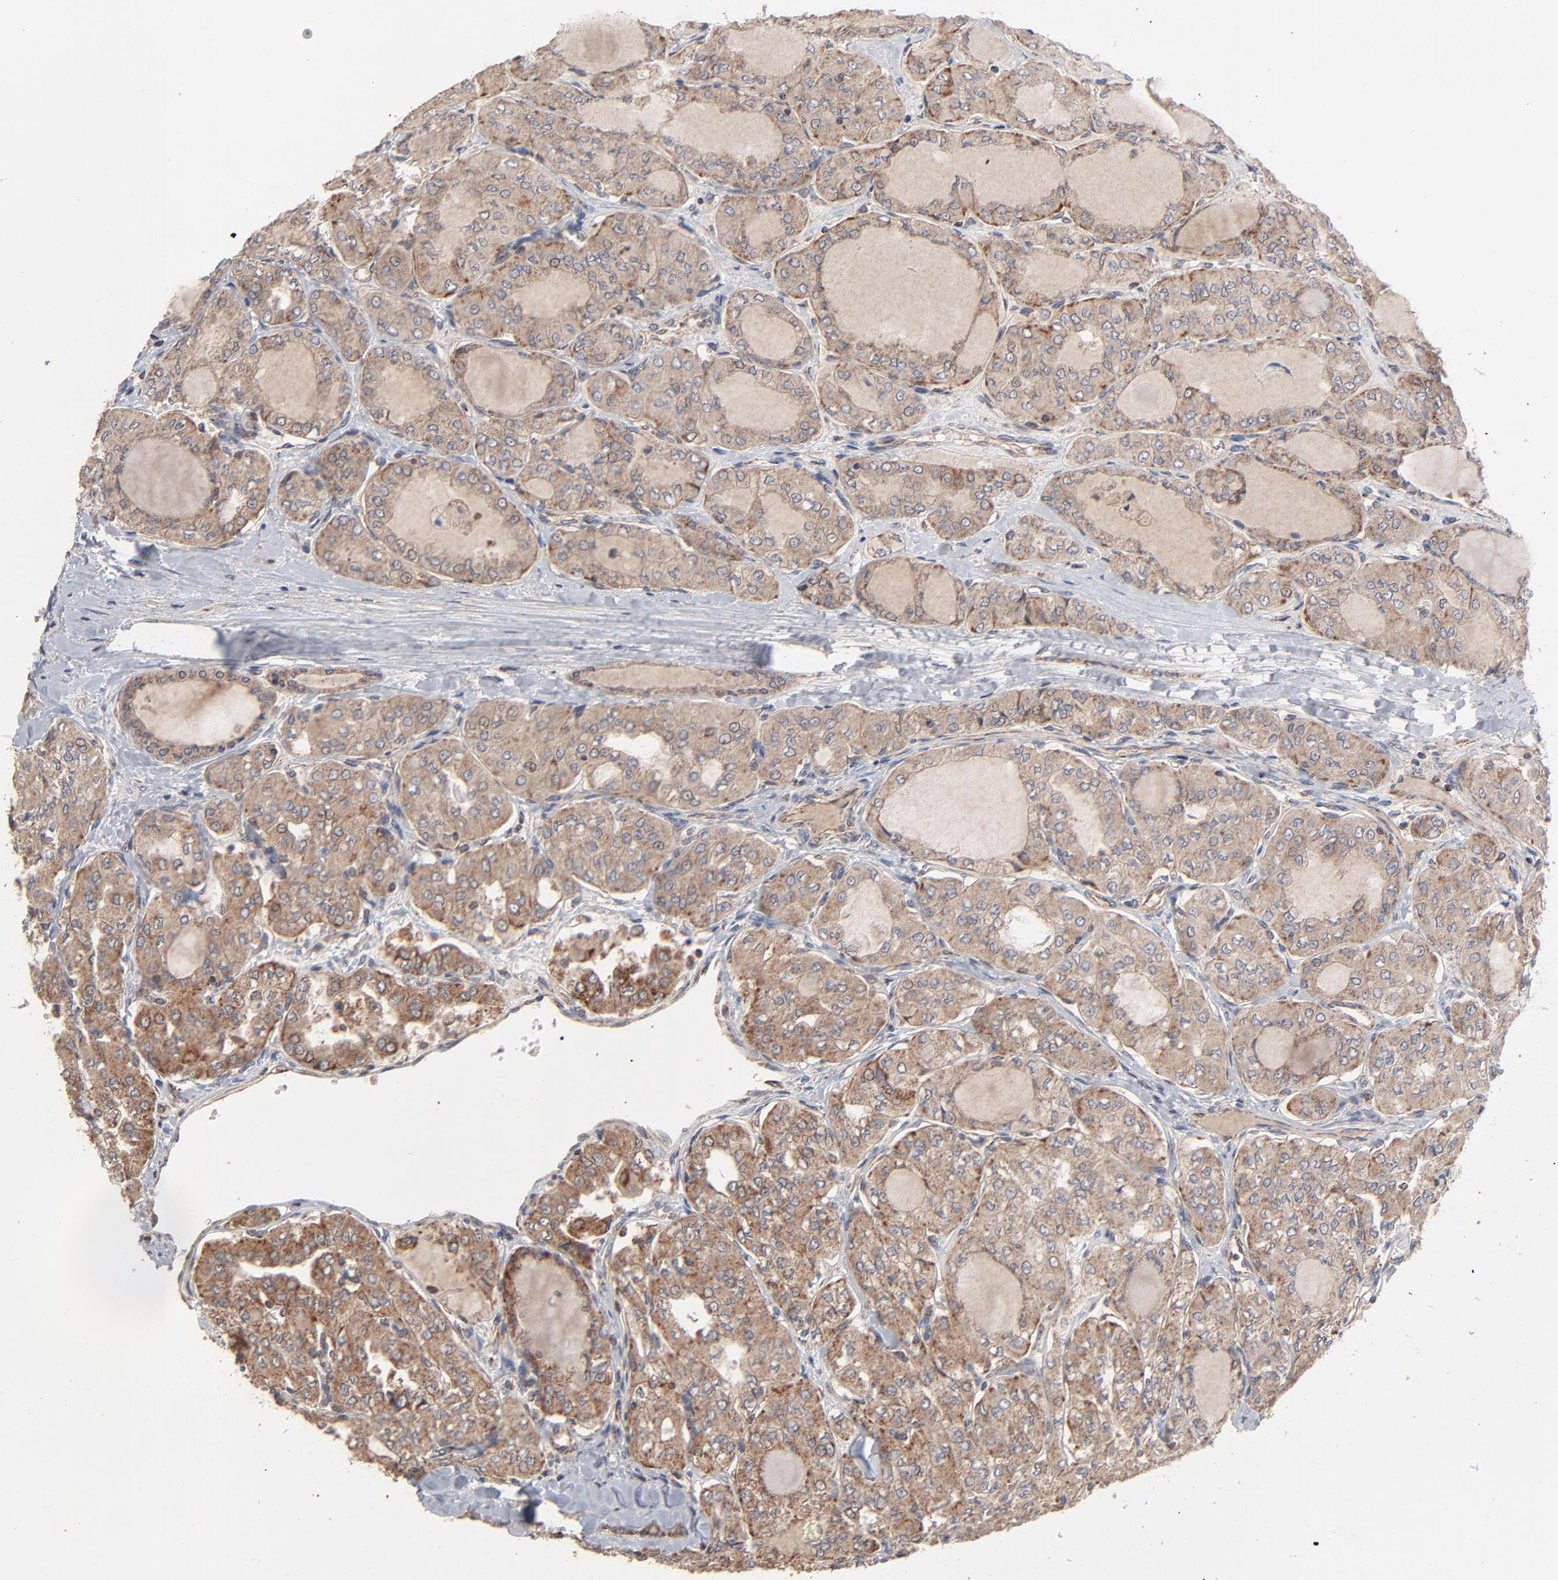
{"staining": {"intensity": "moderate", "quantity": ">75%", "location": "cytoplasmic/membranous"}, "tissue": "thyroid cancer", "cell_type": "Tumor cells", "image_type": "cancer", "snomed": [{"axis": "morphology", "description": "Papillary adenocarcinoma, NOS"}, {"axis": "topography", "description": "Thyroid gland"}], "caption": "Immunohistochemistry image of thyroid papillary adenocarcinoma stained for a protein (brown), which exhibits medium levels of moderate cytoplasmic/membranous positivity in approximately >75% of tumor cells.", "gene": "ABLIM3", "patient": {"sex": "male", "age": 20}}